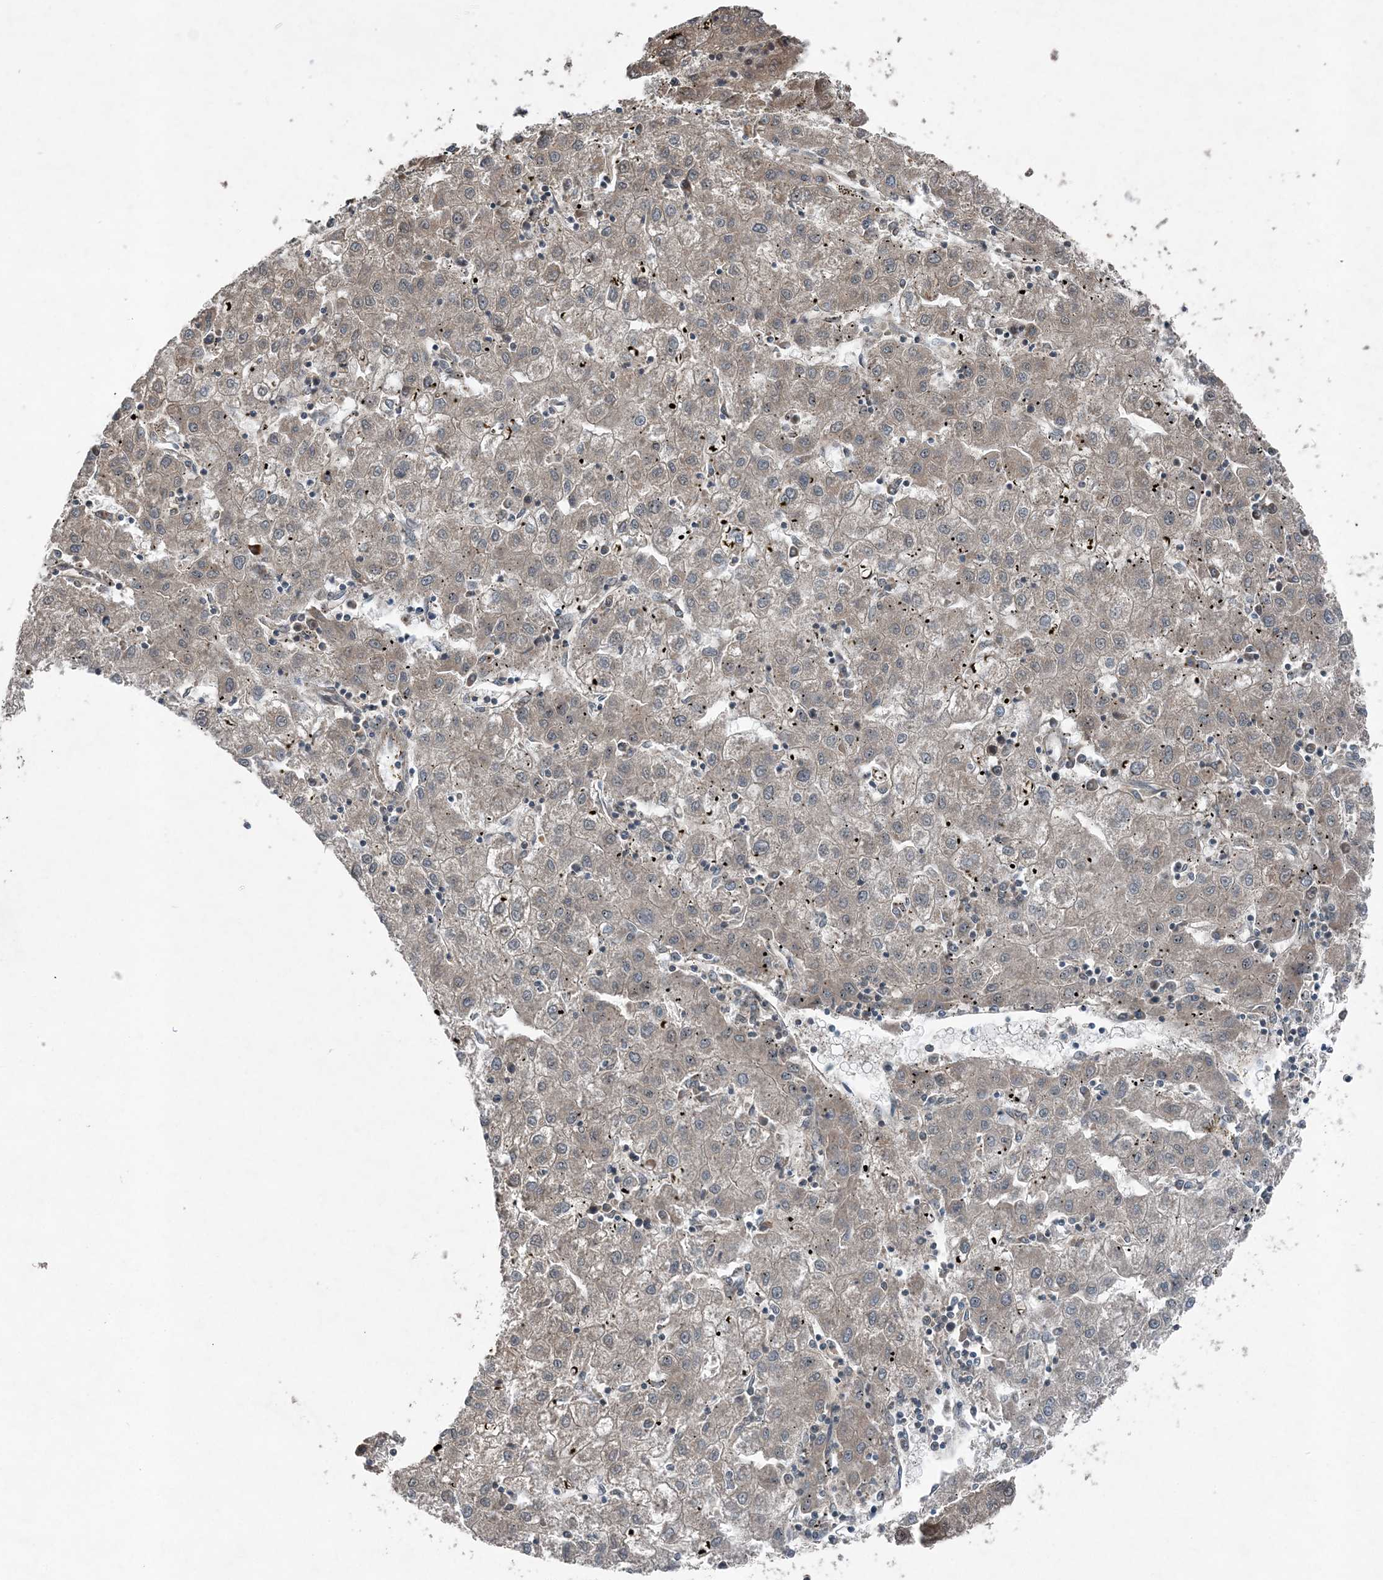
{"staining": {"intensity": "negative", "quantity": "none", "location": "none"}, "tissue": "liver cancer", "cell_type": "Tumor cells", "image_type": "cancer", "snomed": [{"axis": "morphology", "description": "Carcinoma, Hepatocellular, NOS"}, {"axis": "topography", "description": "Liver"}], "caption": "IHC micrograph of human liver cancer (hepatocellular carcinoma) stained for a protein (brown), which reveals no staining in tumor cells.", "gene": "QTRT2", "patient": {"sex": "male", "age": 72}}